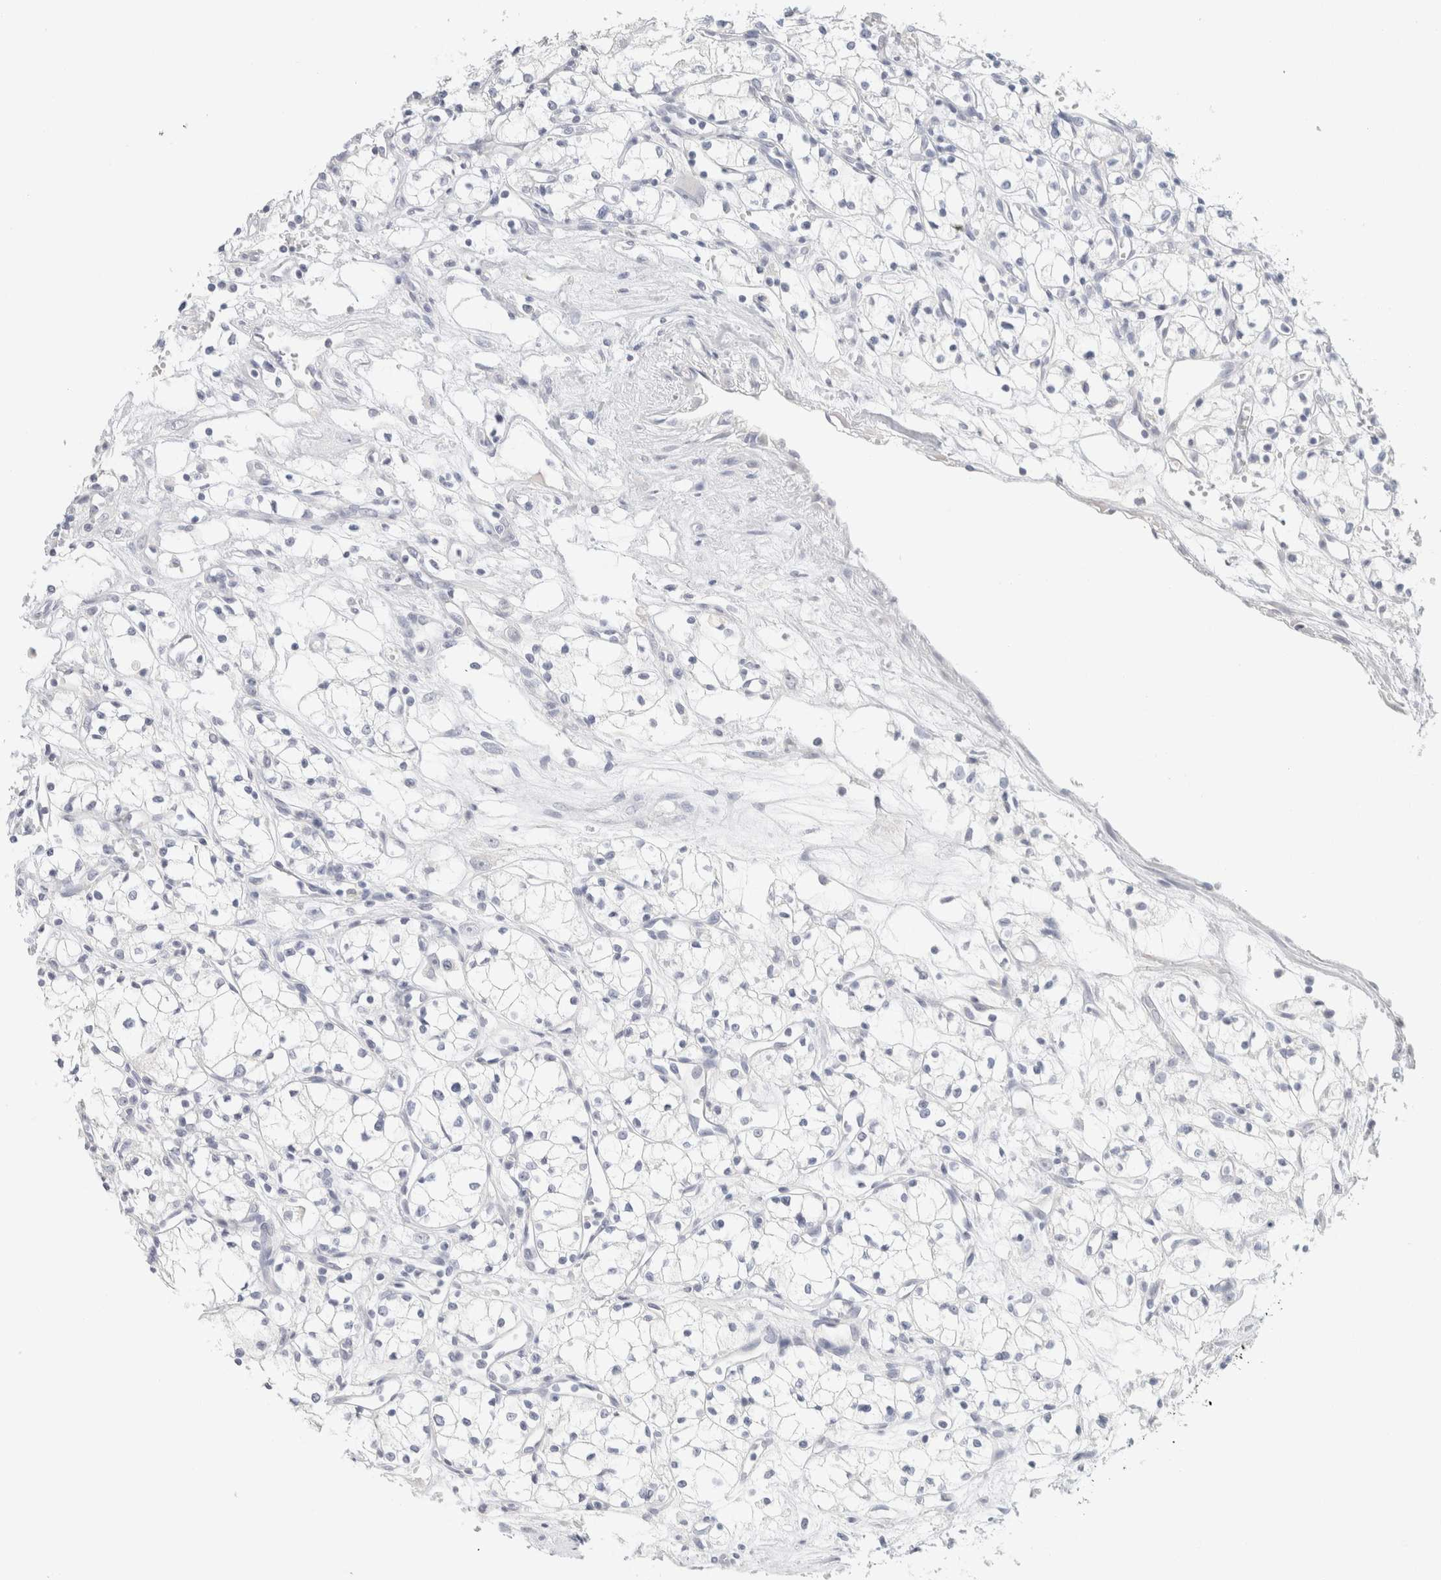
{"staining": {"intensity": "negative", "quantity": "none", "location": "none"}, "tissue": "renal cancer", "cell_type": "Tumor cells", "image_type": "cancer", "snomed": [{"axis": "morphology", "description": "Normal tissue, NOS"}, {"axis": "morphology", "description": "Adenocarcinoma, NOS"}, {"axis": "topography", "description": "Kidney"}], "caption": "Immunohistochemistry (IHC) image of human renal adenocarcinoma stained for a protein (brown), which shows no expression in tumor cells. (DAB (3,3'-diaminobenzidine) immunohistochemistry (IHC) with hematoxylin counter stain).", "gene": "NEFM", "patient": {"sex": "male", "age": 59}}